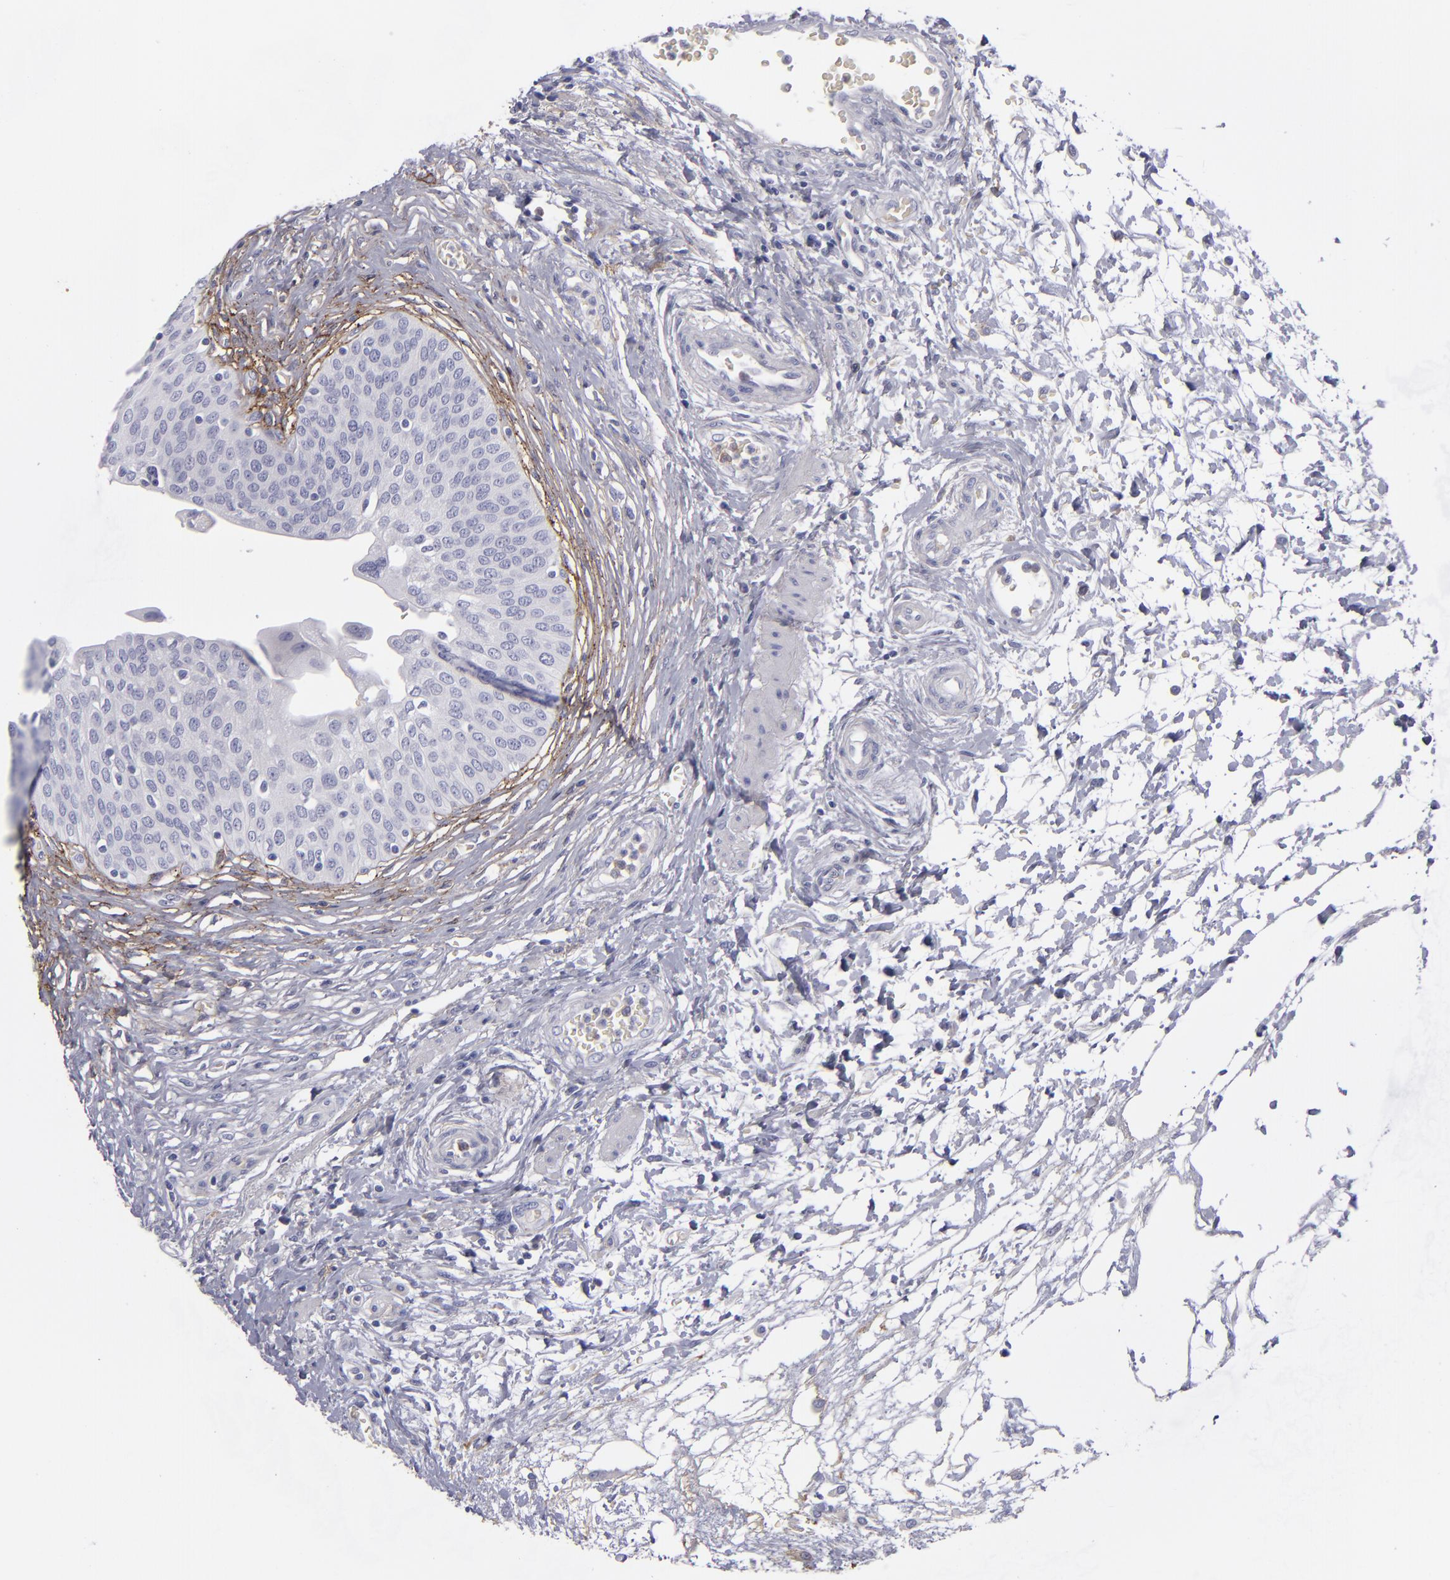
{"staining": {"intensity": "negative", "quantity": "none", "location": "none"}, "tissue": "urinary bladder", "cell_type": "Urothelial cells", "image_type": "normal", "snomed": [{"axis": "morphology", "description": "Normal tissue, NOS"}, {"axis": "topography", "description": "Smooth muscle"}, {"axis": "topography", "description": "Urinary bladder"}], "caption": "The image shows no staining of urothelial cells in unremarkable urinary bladder.", "gene": "ANPEP", "patient": {"sex": "male", "age": 35}}